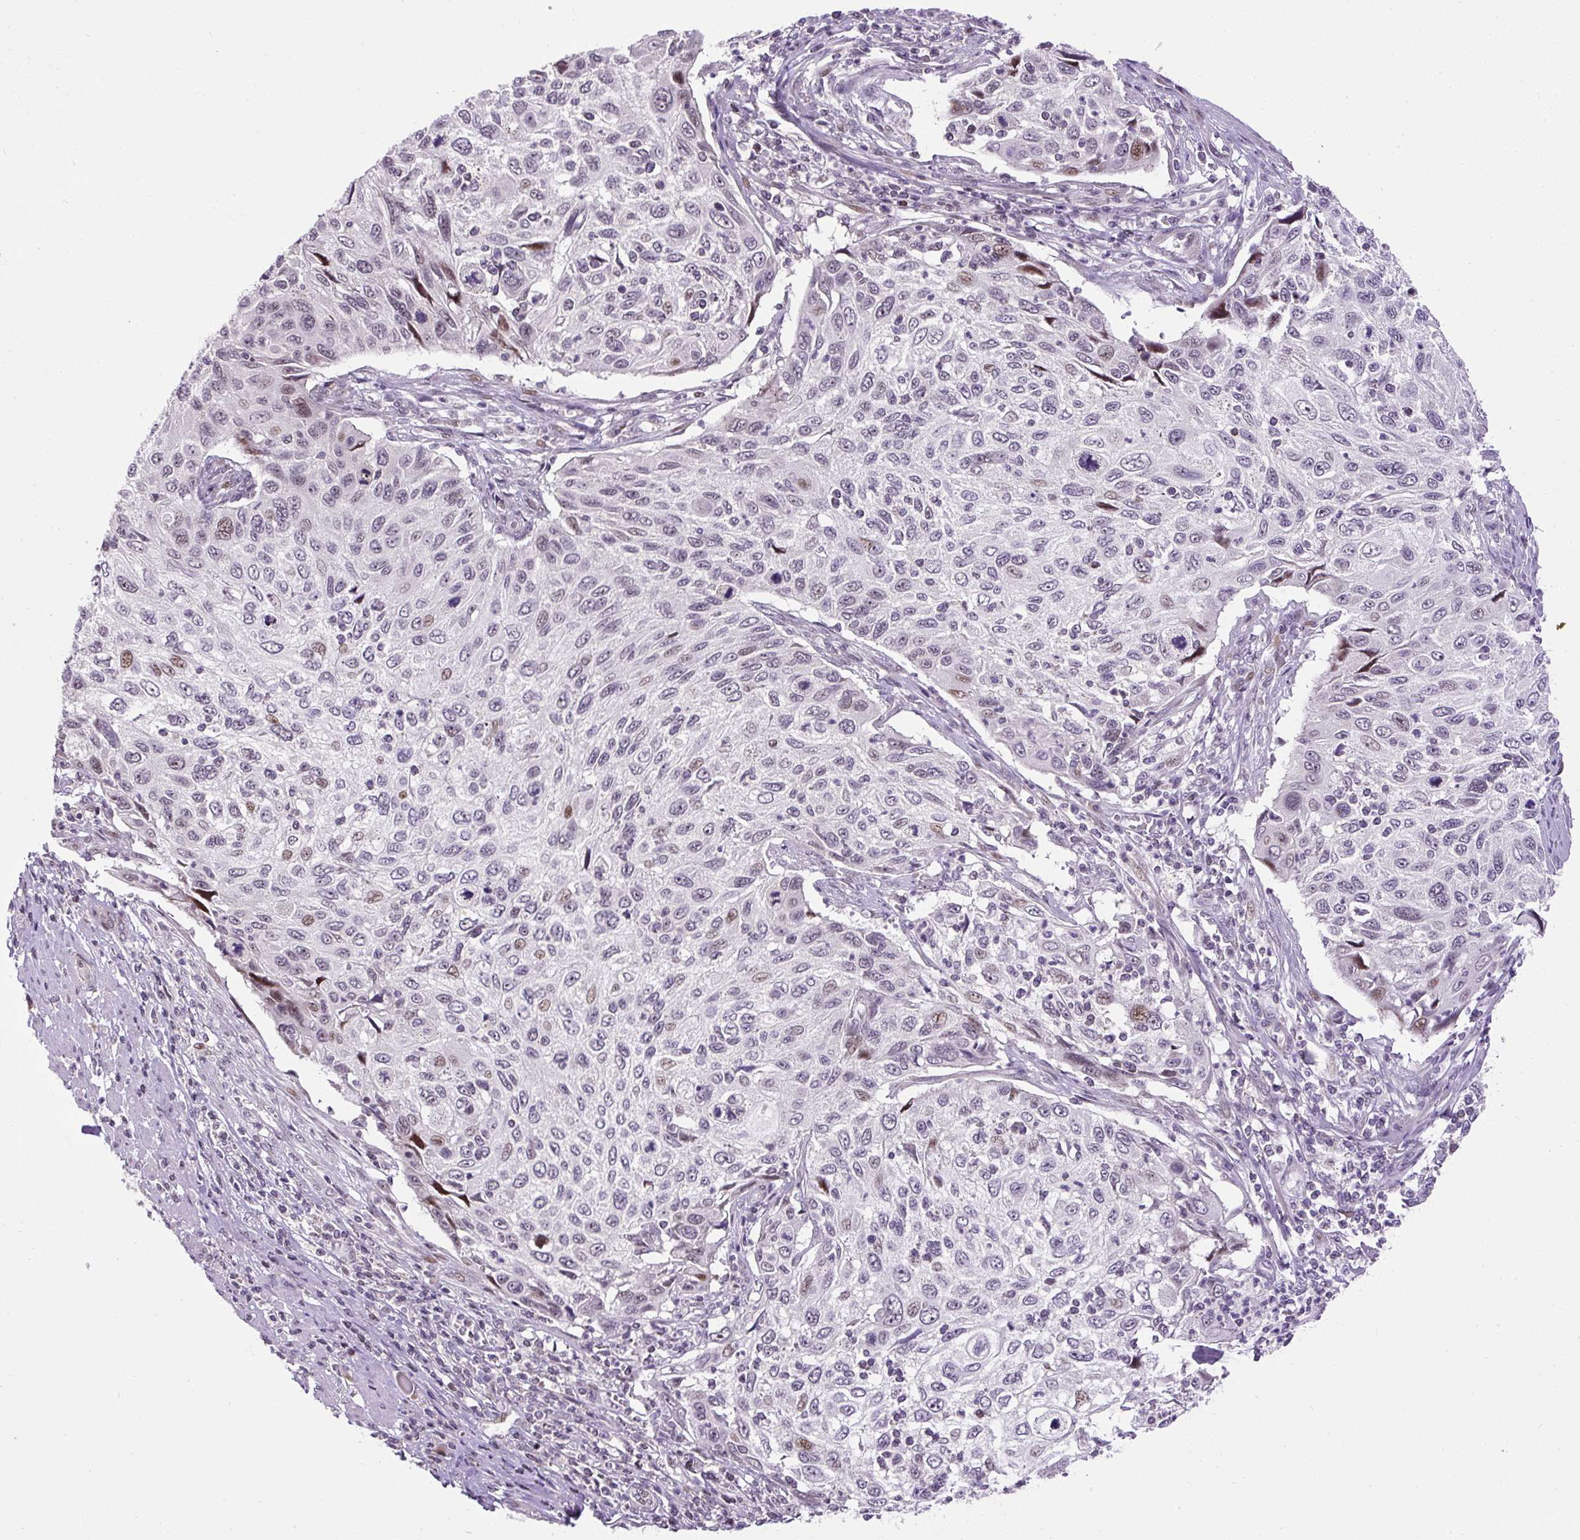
{"staining": {"intensity": "moderate", "quantity": "<25%", "location": "nuclear"}, "tissue": "cervical cancer", "cell_type": "Tumor cells", "image_type": "cancer", "snomed": [{"axis": "morphology", "description": "Squamous cell carcinoma, NOS"}, {"axis": "topography", "description": "Cervix"}], "caption": "High-magnification brightfield microscopy of squamous cell carcinoma (cervical) stained with DAB (brown) and counterstained with hematoxylin (blue). tumor cells exhibit moderate nuclear expression is appreciated in approximately<25% of cells.", "gene": "ARHGEF18", "patient": {"sex": "female", "age": 70}}